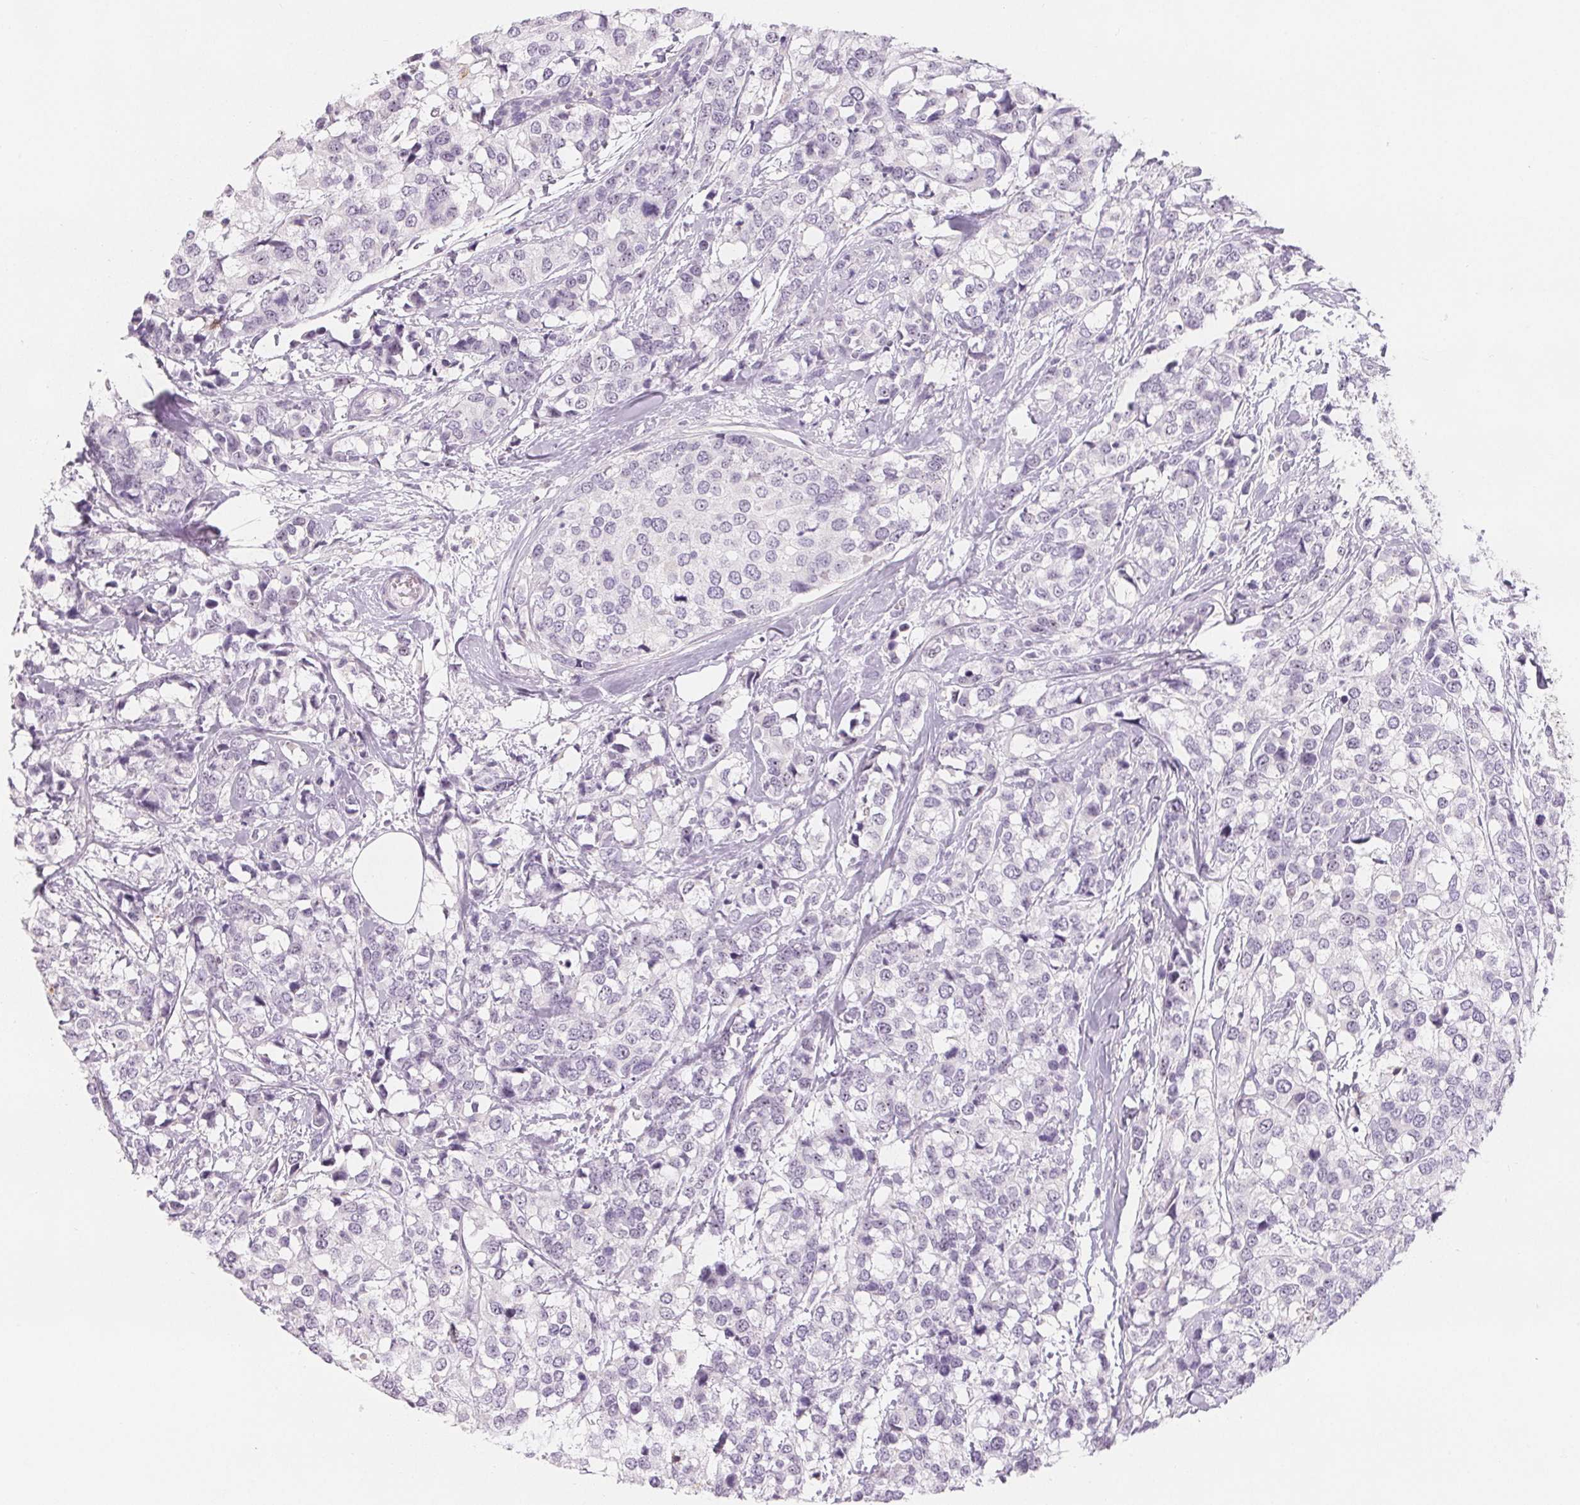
{"staining": {"intensity": "negative", "quantity": "none", "location": "none"}, "tissue": "breast cancer", "cell_type": "Tumor cells", "image_type": "cancer", "snomed": [{"axis": "morphology", "description": "Lobular carcinoma"}, {"axis": "topography", "description": "Breast"}], "caption": "This is an immunohistochemistry image of breast lobular carcinoma. There is no staining in tumor cells.", "gene": "CD69", "patient": {"sex": "female", "age": 59}}